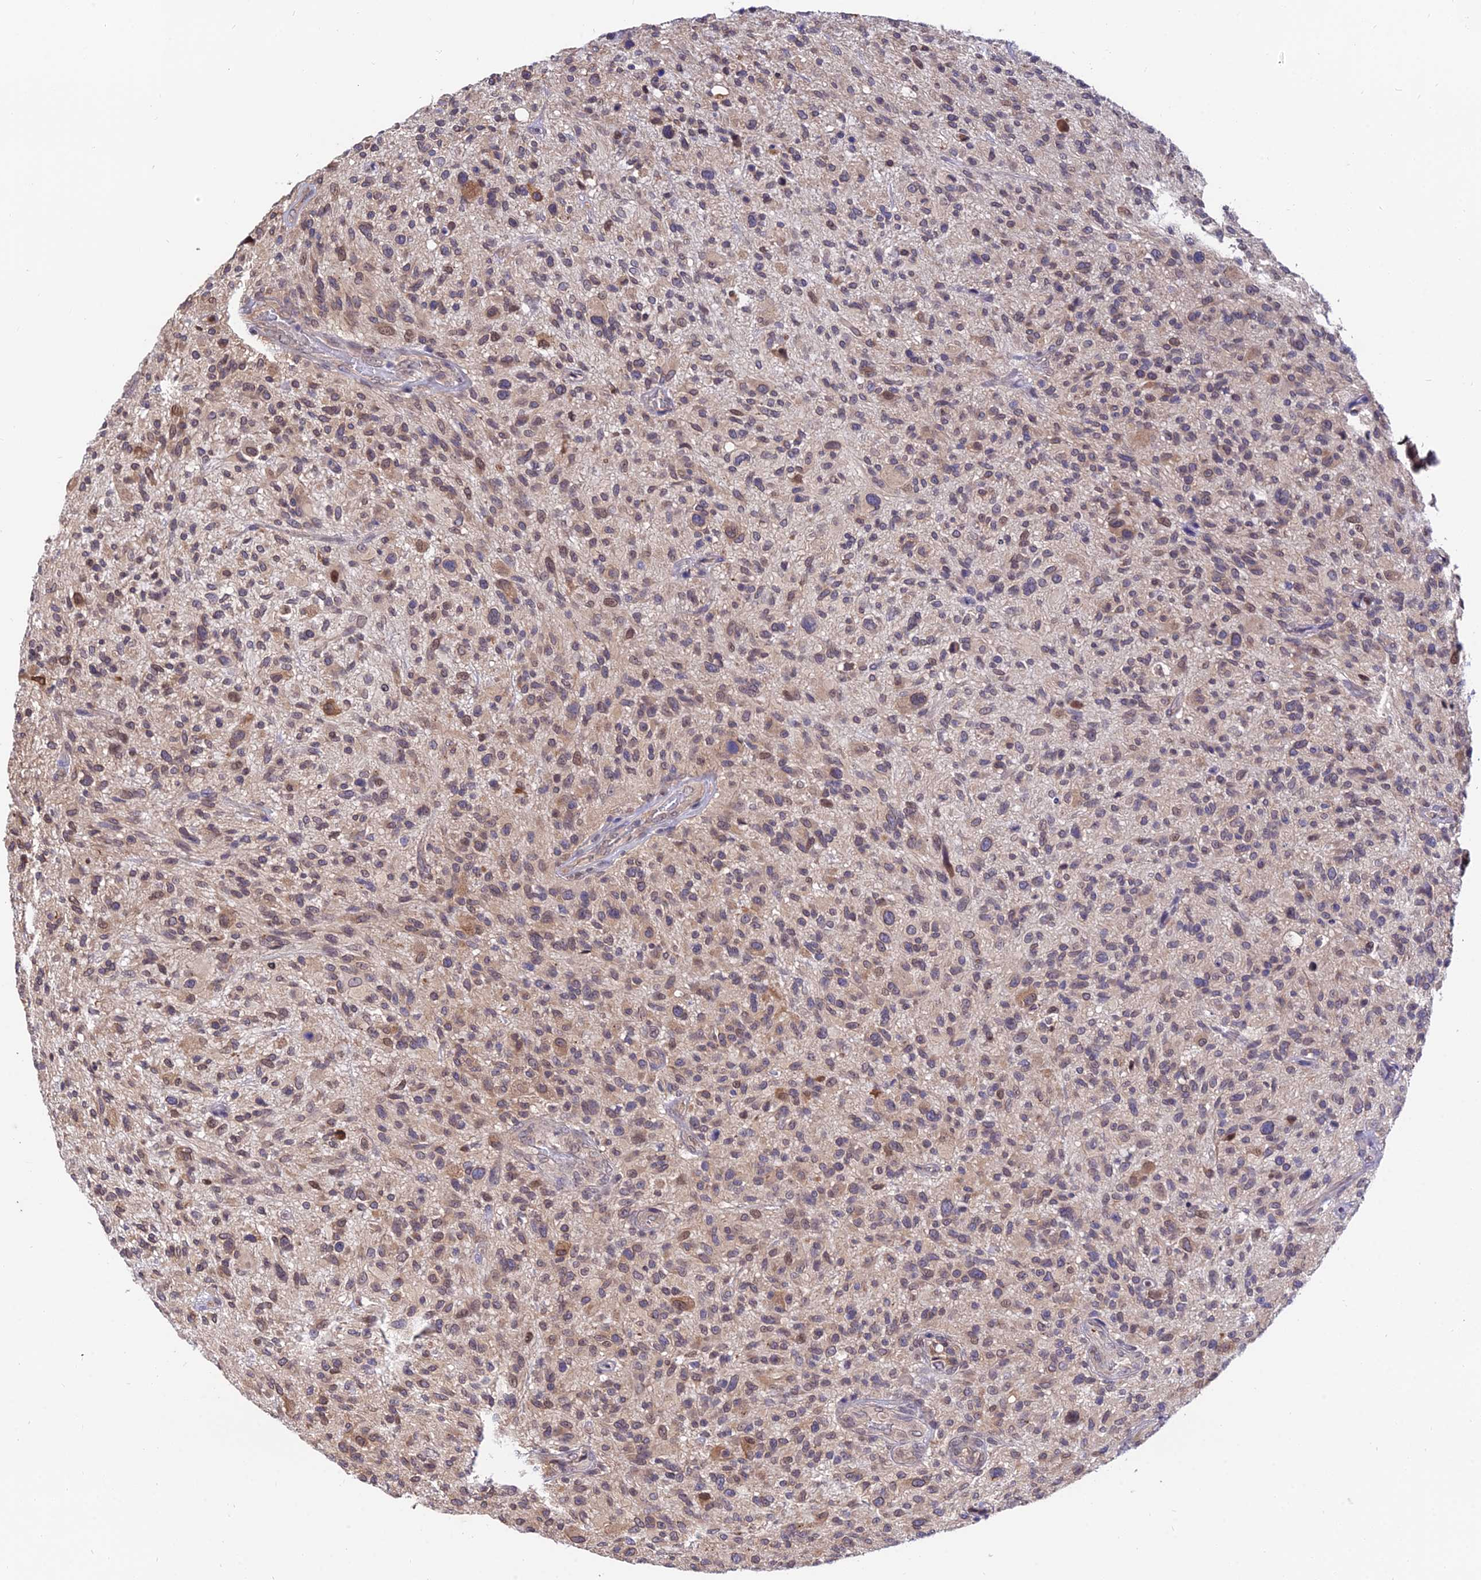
{"staining": {"intensity": "weak", "quantity": "<25%", "location": "cytoplasmic/membranous,nuclear"}, "tissue": "glioma", "cell_type": "Tumor cells", "image_type": "cancer", "snomed": [{"axis": "morphology", "description": "Glioma, malignant, High grade"}, {"axis": "topography", "description": "Brain"}], "caption": "Immunohistochemistry of malignant glioma (high-grade) demonstrates no positivity in tumor cells.", "gene": "INPP4A", "patient": {"sex": "male", "age": 47}}